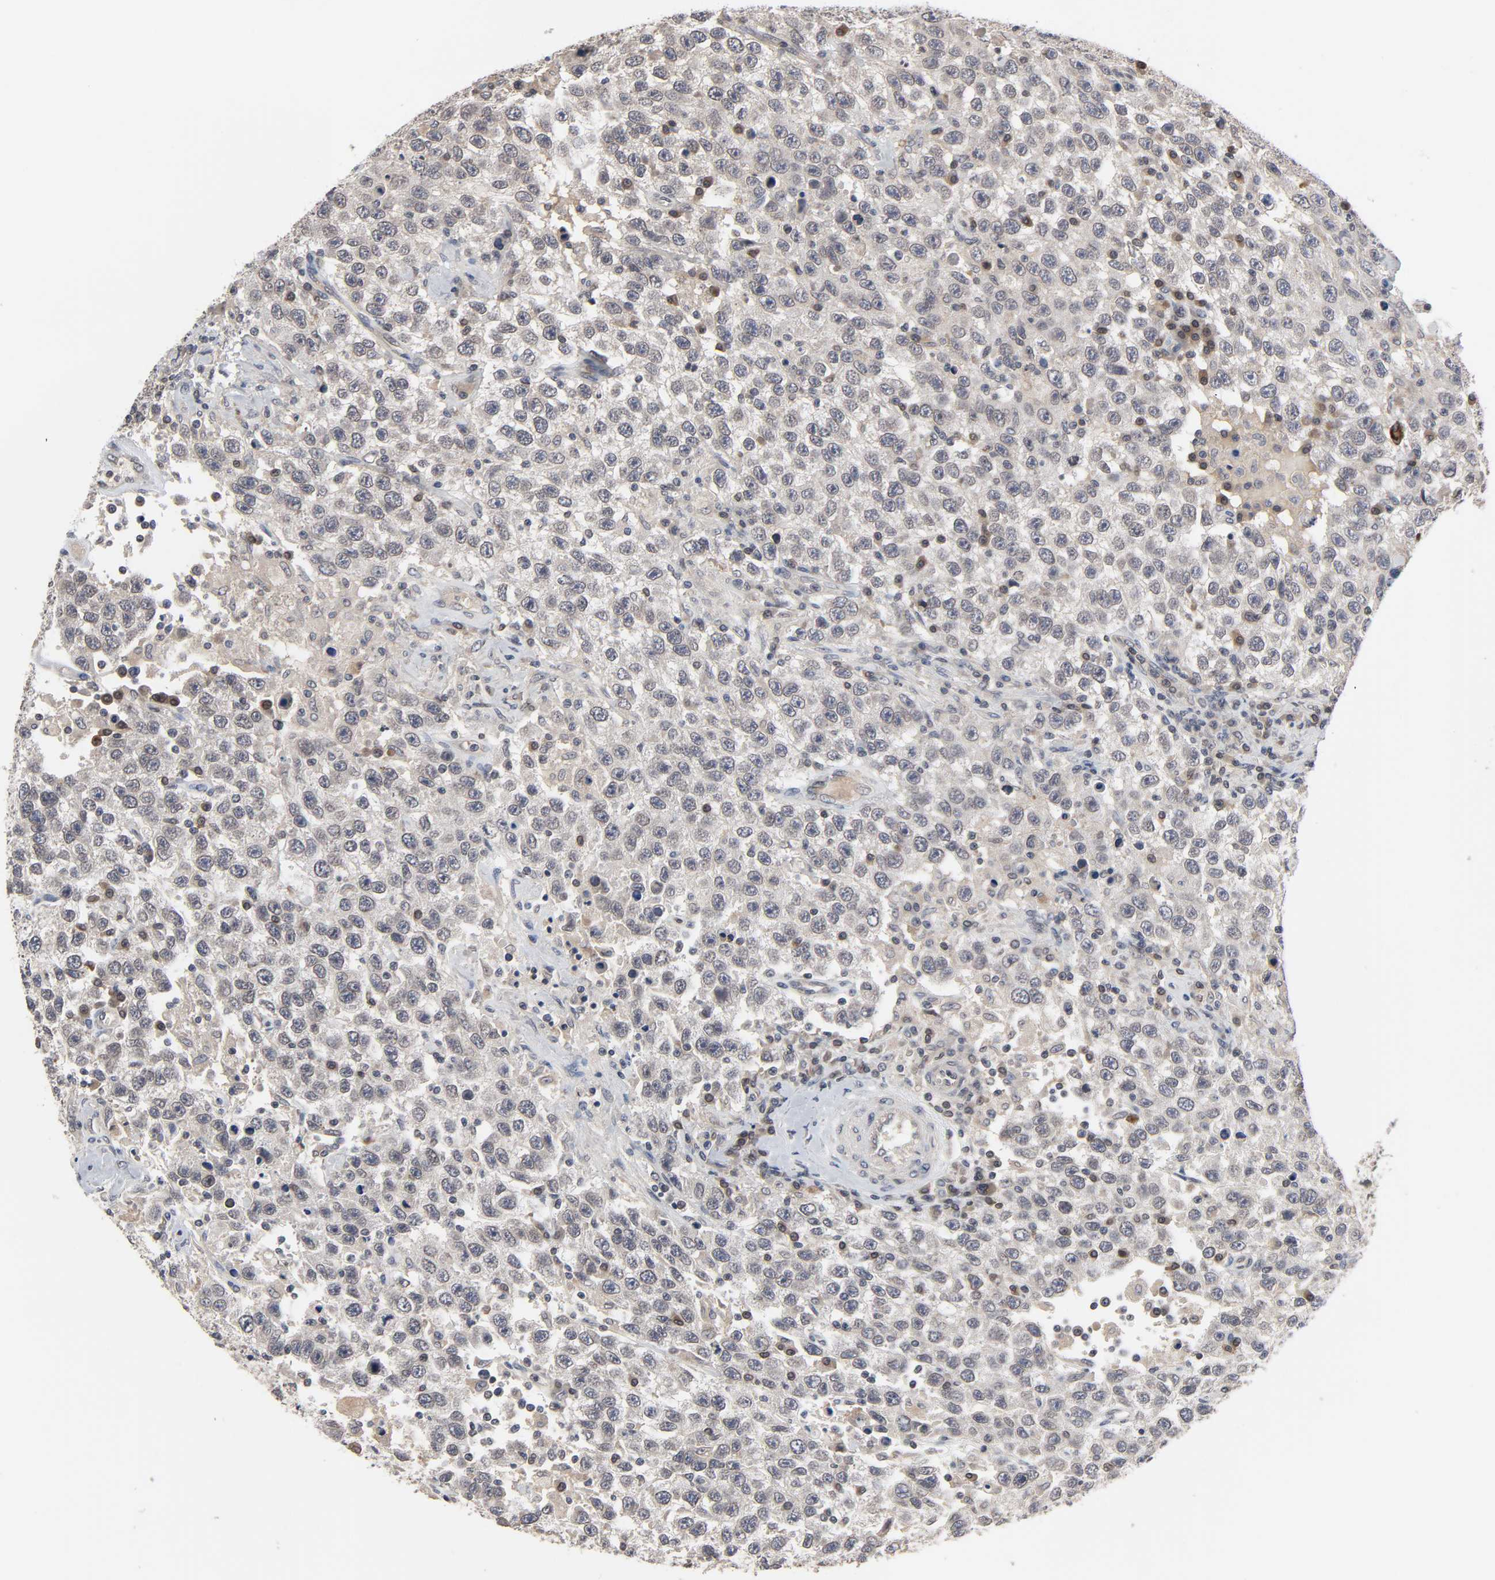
{"staining": {"intensity": "weak", "quantity": "<25%", "location": "cytoplasmic/membranous"}, "tissue": "testis cancer", "cell_type": "Tumor cells", "image_type": "cancer", "snomed": [{"axis": "morphology", "description": "Seminoma, NOS"}, {"axis": "topography", "description": "Testis"}], "caption": "Micrograph shows no protein positivity in tumor cells of testis seminoma tissue.", "gene": "CCDC175", "patient": {"sex": "male", "age": 41}}